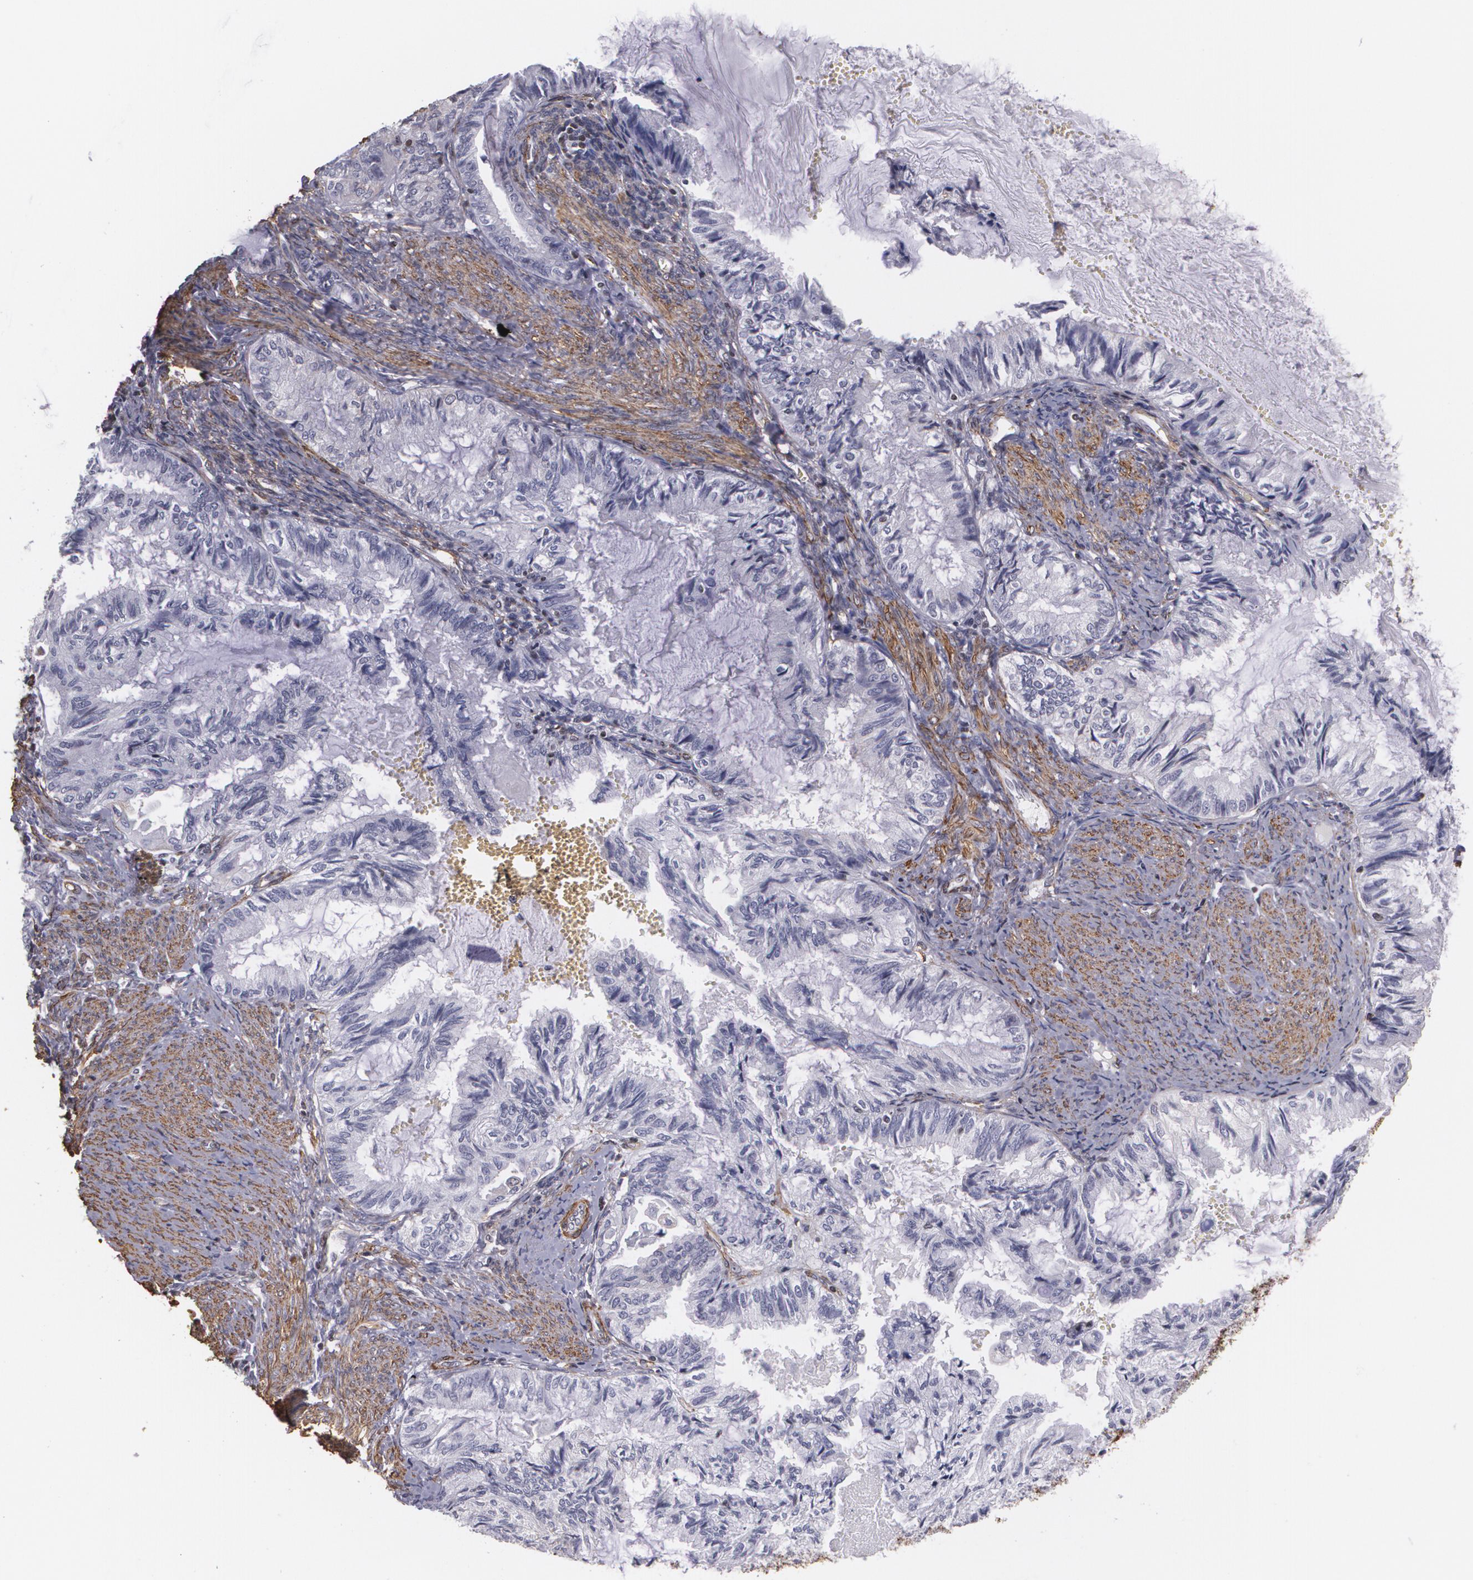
{"staining": {"intensity": "negative", "quantity": "none", "location": "none"}, "tissue": "endometrial cancer", "cell_type": "Tumor cells", "image_type": "cancer", "snomed": [{"axis": "morphology", "description": "Adenocarcinoma, NOS"}, {"axis": "topography", "description": "Endometrium"}], "caption": "Endometrial adenocarcinoma was stained to show a protein in brown. There is no significant staining in tumor cells.", "gene": "VAMP1", "patient": {"sex": "female", "age": 86}}